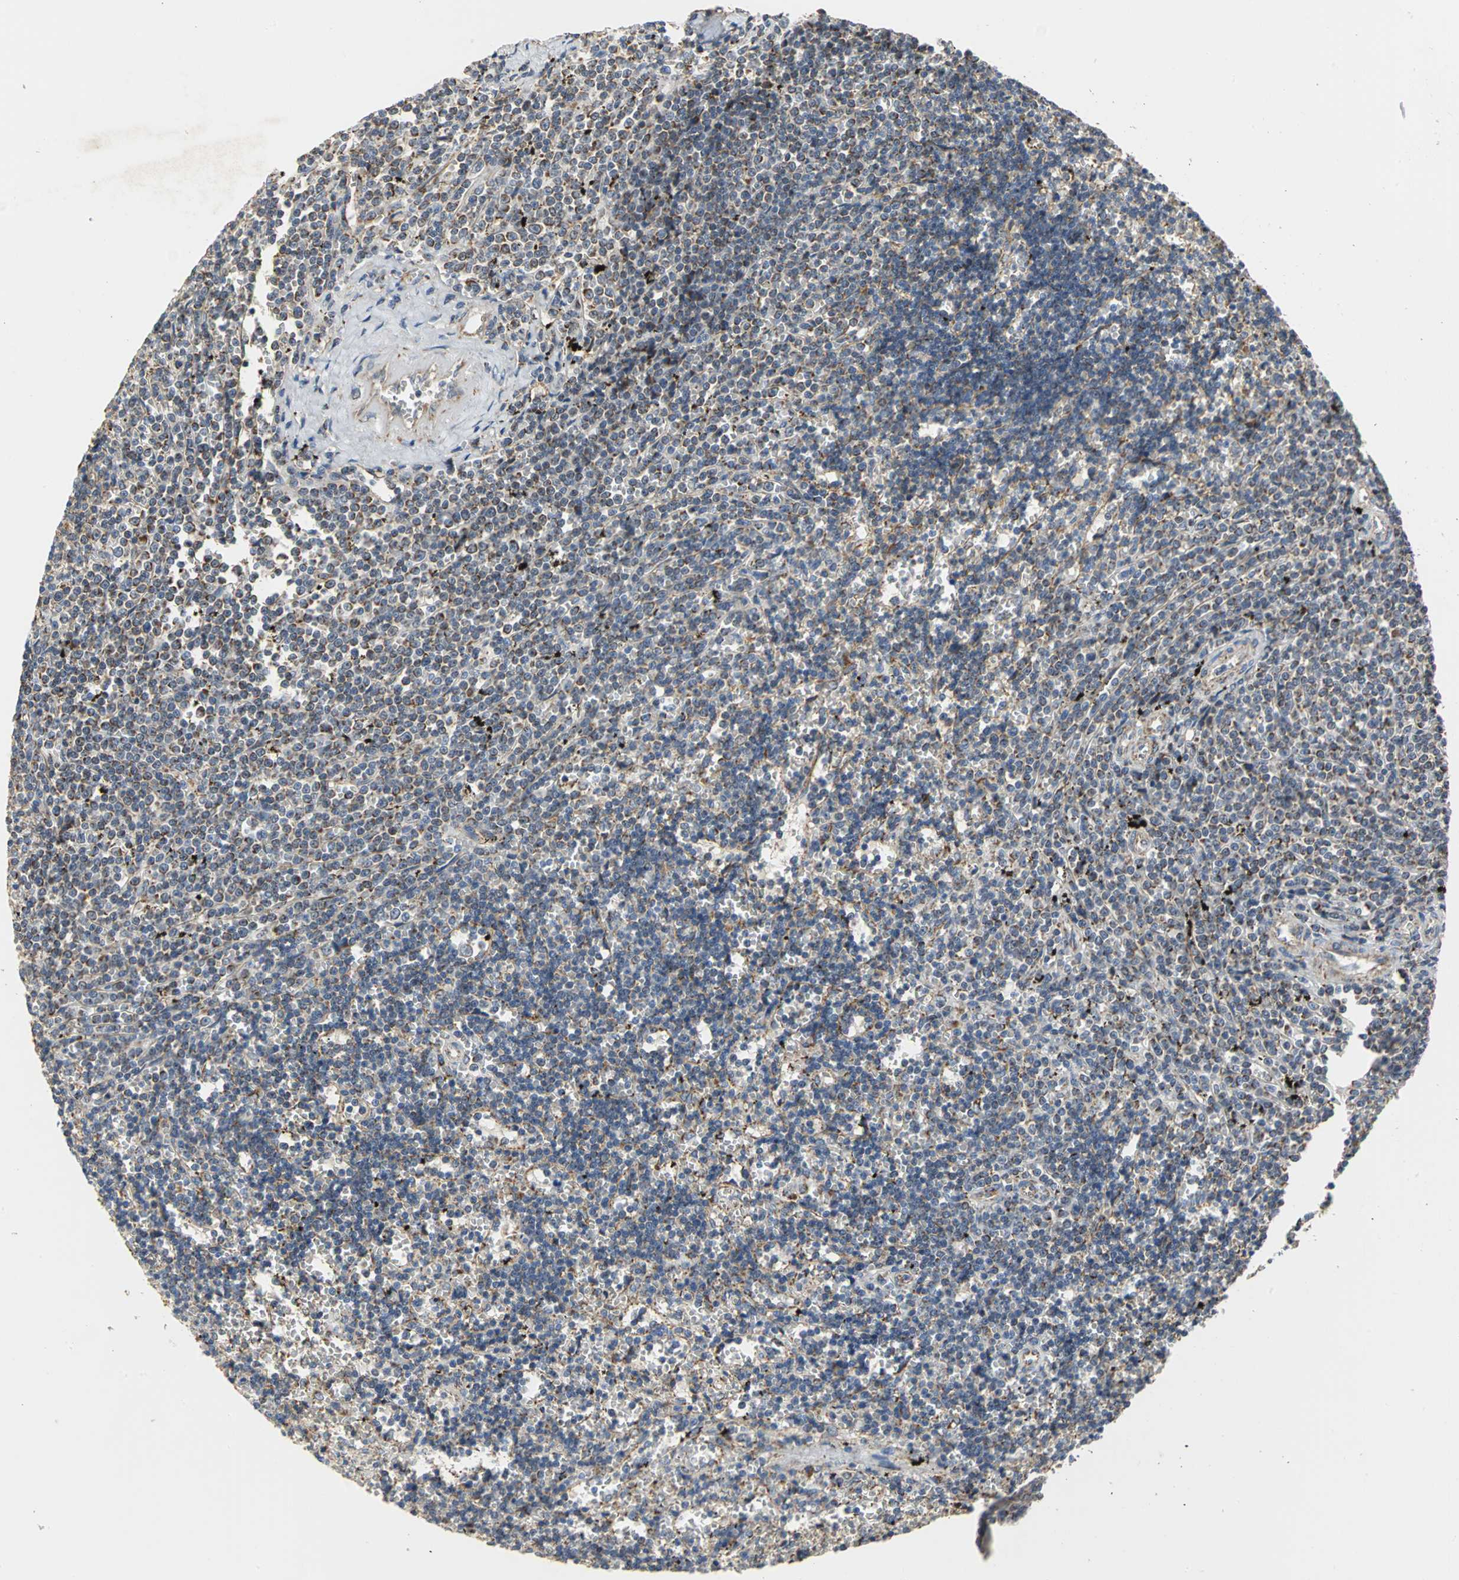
{"staining": {"intensity": "moderate", "quantity": ">75%", "location": "cytoplasmic/membranous"}, "tissue": "lymphoma", "cell_type": "Tumor cells", "image_type": "cancer", "snomed": [{"axis": "morphology", "description": "Malignant lymphoma, non-Hodgkin's type, Low grade"}, {"axis": "topography", "description": "Spleen"}], "caption": "Low-grade malignant lymphoma, non-Hodgkin's type stained with a protein marker shows moderate staining in tumor cells.", "gene": "NDUFB5", "patient": {"sex": "male", "age": 60}}